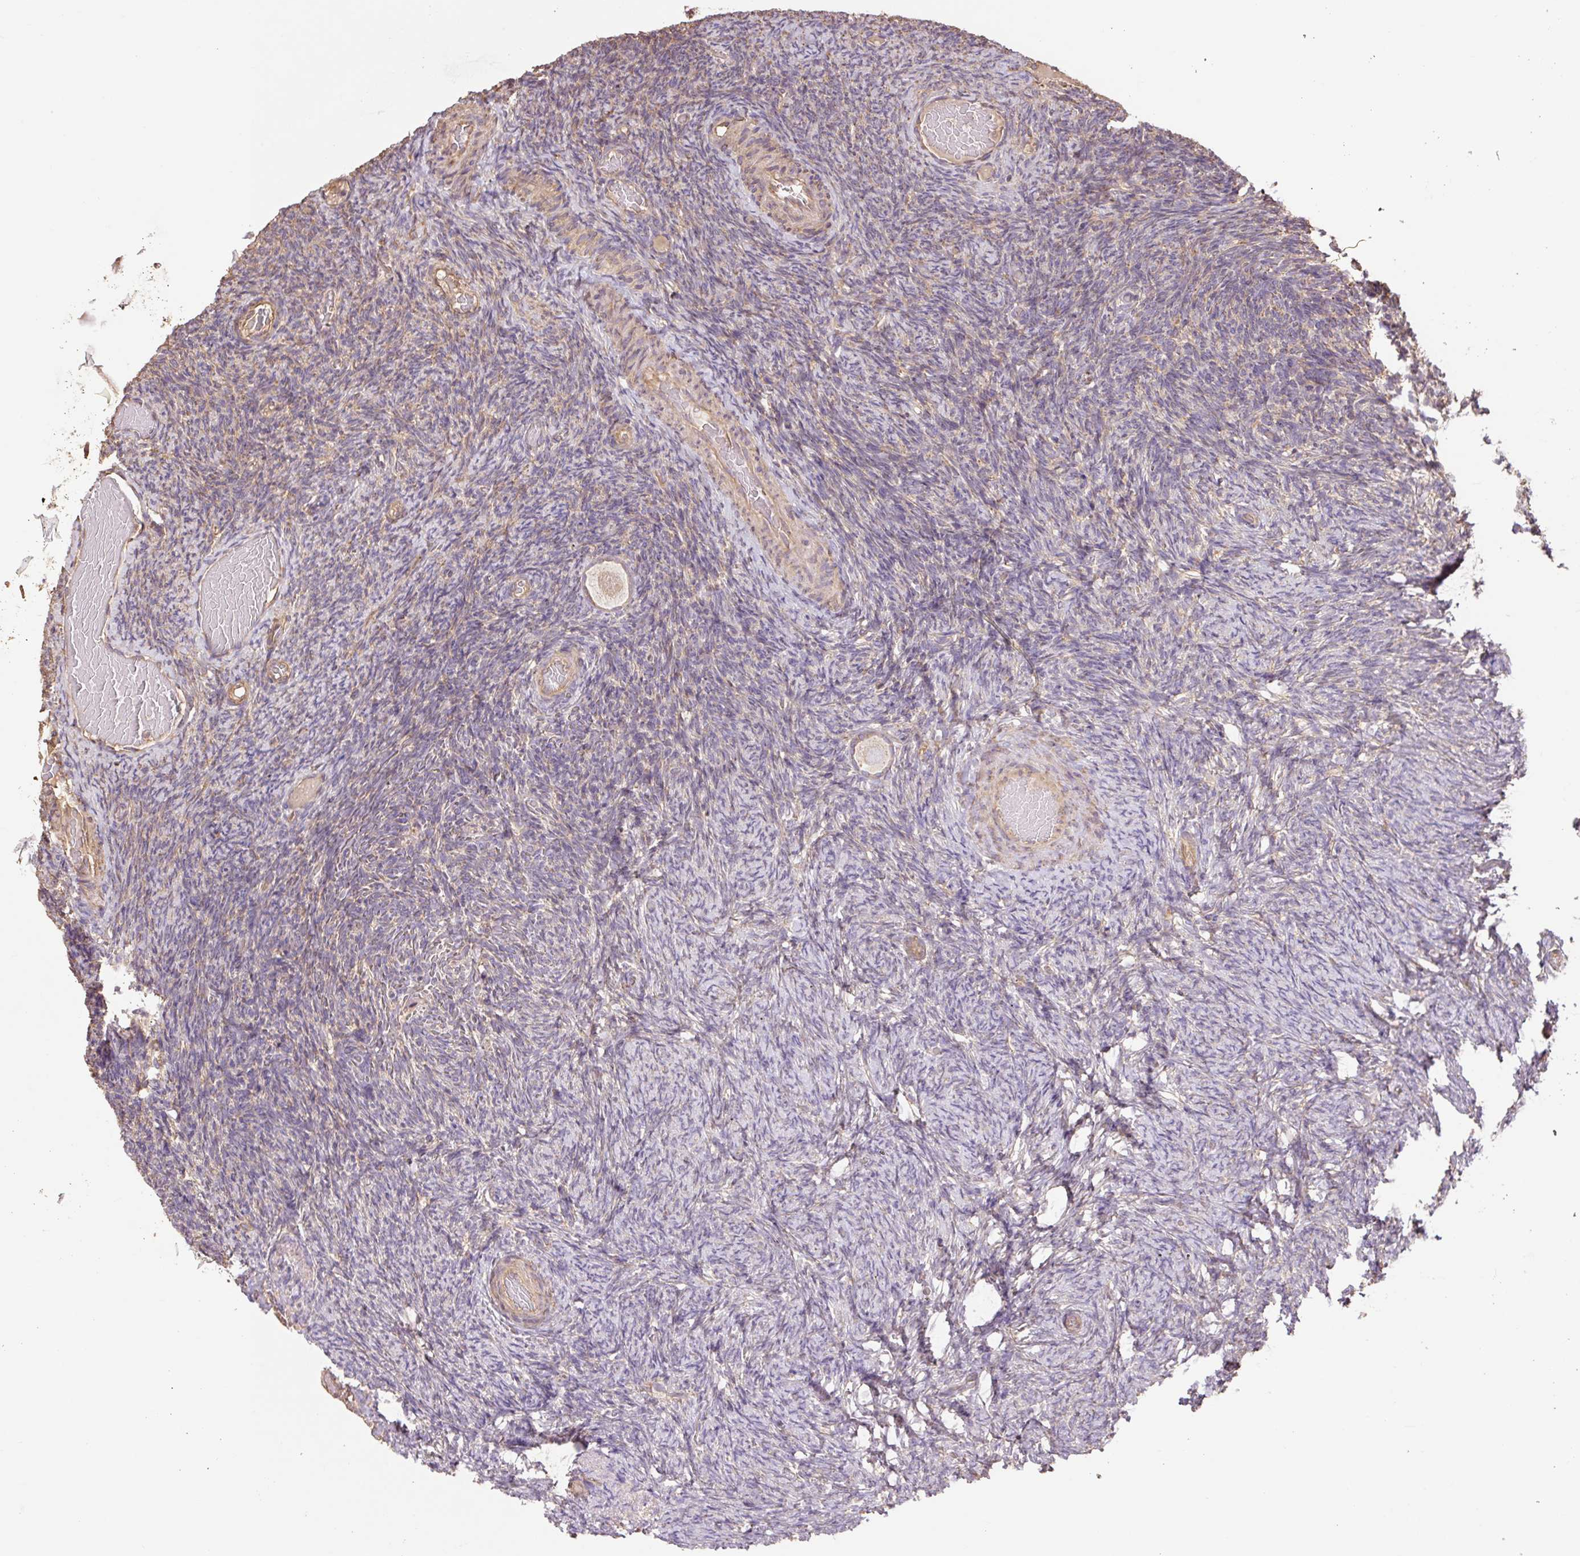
{"staining": {"intensity": "weak", "quantity": ">75%", "location": "cytoplasmic/membranous"}, "tissue": "ovary", "cell_type": "Follicle cells", "image_type": "normal", "snomed": [{"axis": "morphology", "description": "Normal tissue, NOS"}, {"axis": "topography", "description": "Ovary"}], "caption": "A photomicrograph of human ovary stained for a protein demonstrates weak cytoplasmic/membranous brown staining in follicle cells. (brown staining indicates protein expression, while blue staining denotes nuclei).", "gene": "DESI1", "patient": {"sex": "female", "age": 34}}